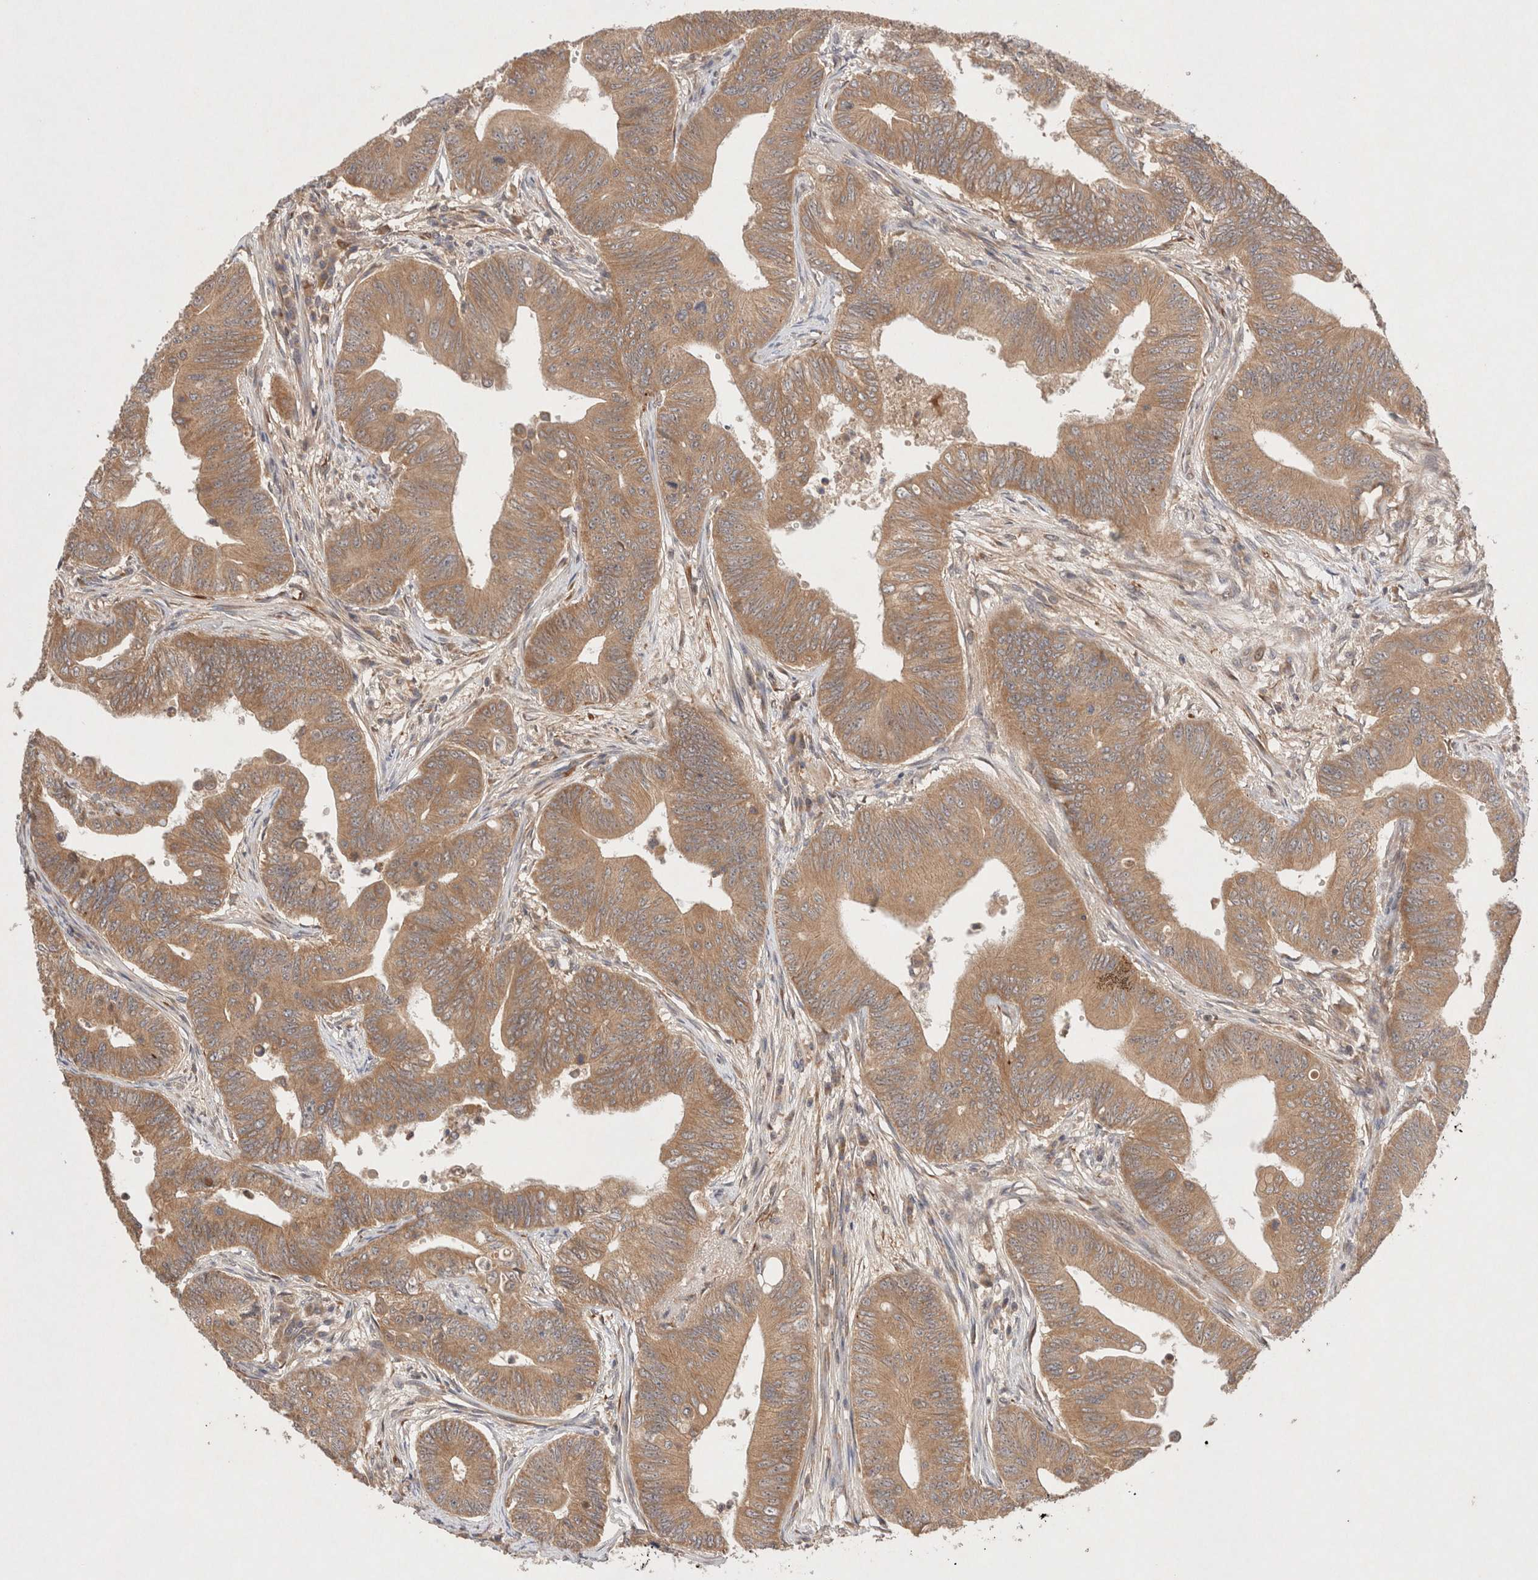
{"staining": {"intensity": "moderate", "quantity": ">75%", "location": "cytoplasmic/membranous"}, "tissue": "colorectal cancer", "cell_type": "Tumor cells", "image_type": "cancer", "snomed": [{"axis": "morphology", "description": "Adenoma, NOS"}, {"axis": "morphology", "description": "Adenocarcinoma, NOS"}, {"axis": "topography", "description": "Colon"}], "caption": "A high-resolution photomicrograph shows immunohistochemistry (IHC) staining of adenoma (colorectal), which exhibits moderate cytoplasmic/membranous expression in about >75% of tumor cells. (DAB IHC, brown staining for protein, blue staining for nuclei).", "gene": "KLHL20", "patient": {"sex": "male", "age": 79}}